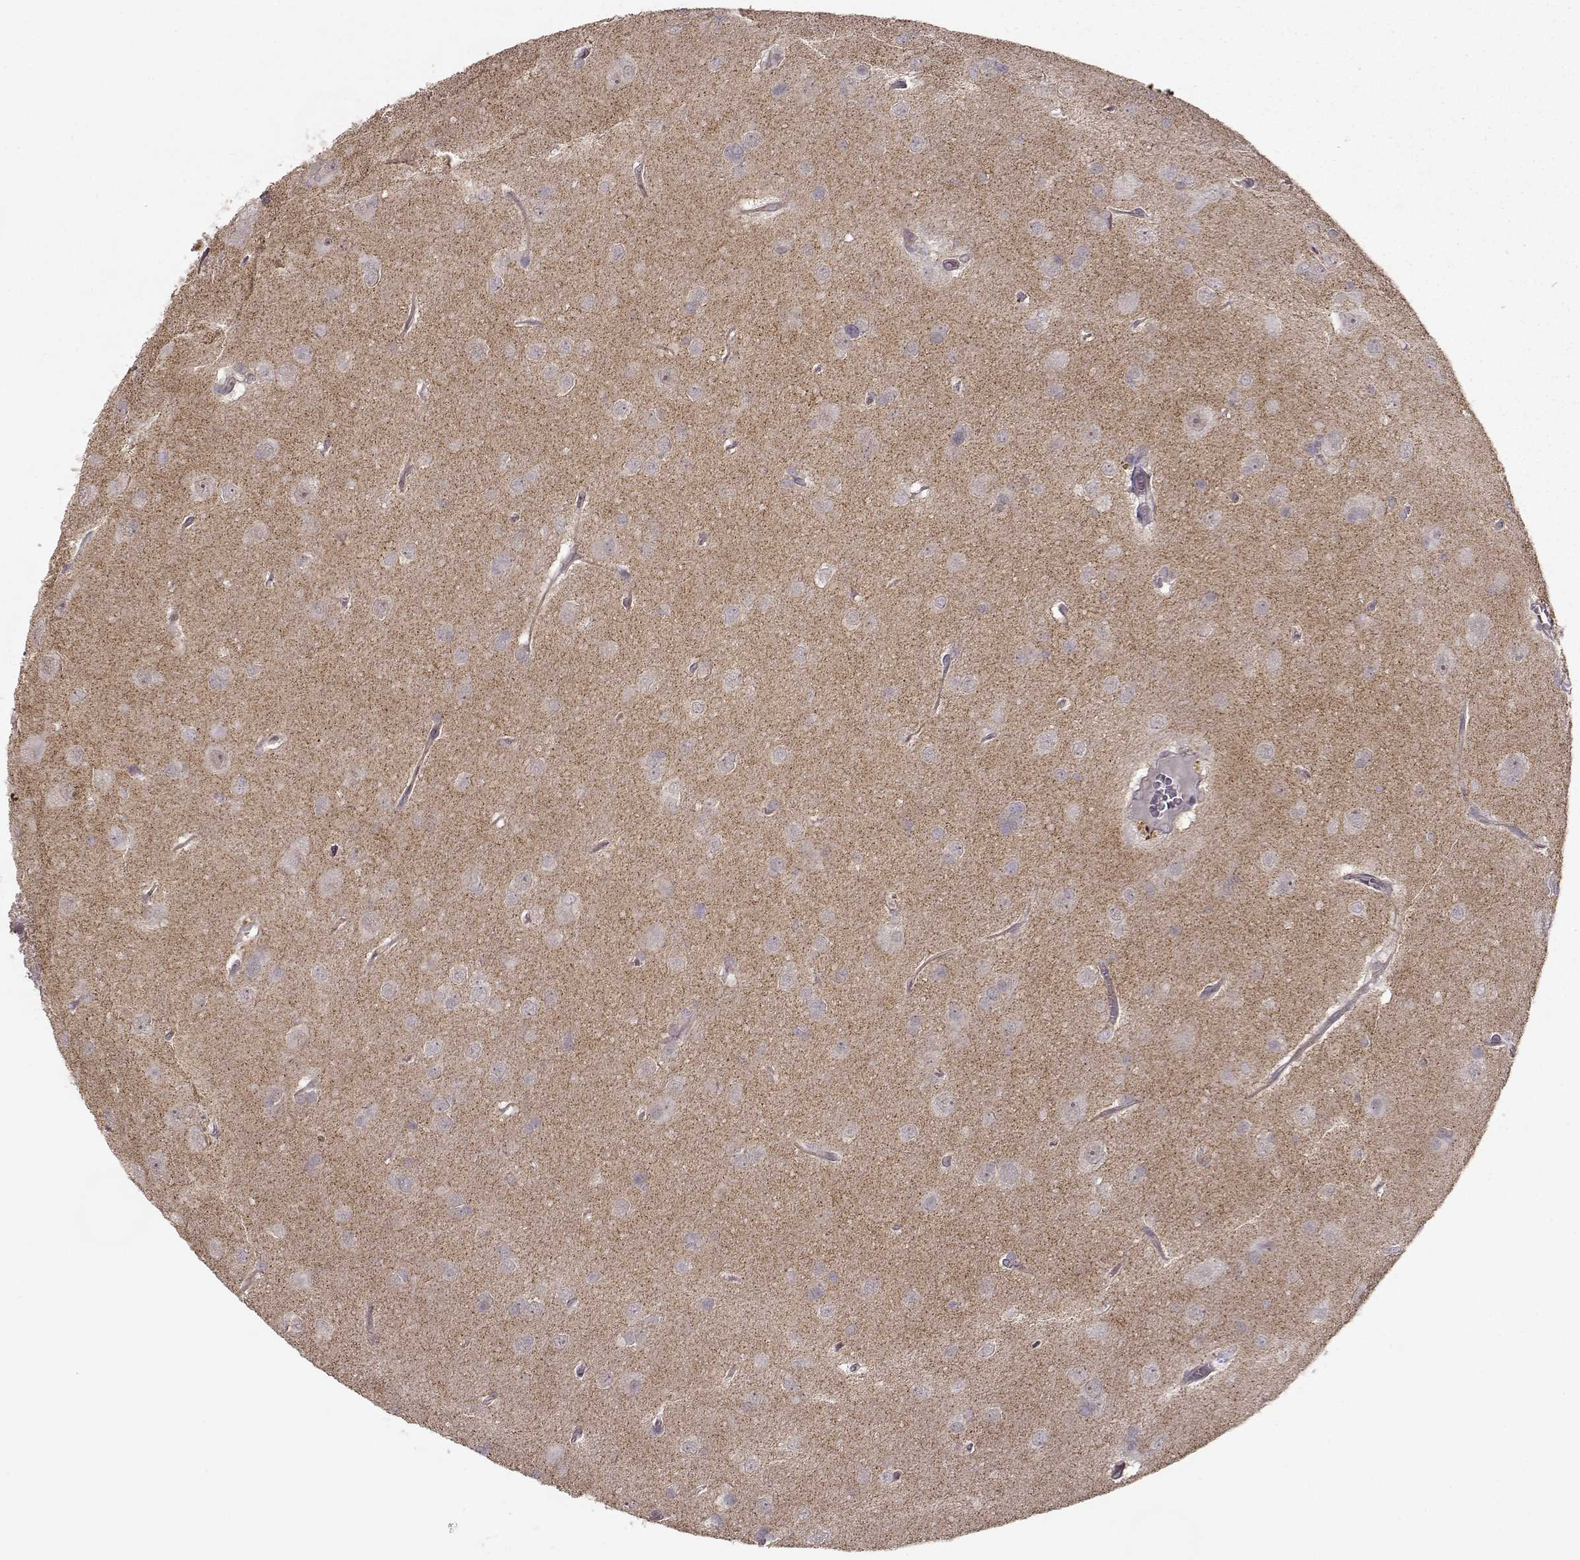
{"staining": {"intensity": "negative", "quantity": "none", "location": "none"}, "tissue": "glioma", "cell_type": "Tumor cells", "image_type": "cancer", "snomed": [{"axis": "morphology", "description": "Glioma, malignant, Low grade"}, {"axis": "topography", "description": "Brain"}], "caption": "Immunohistochemistry (IHC) histopathology image of glioma stained for a protein (brown), which shows no staining in tumor cells.", "gene": "SLAIN2", "patient": {"sex": "male", "age": 58}}